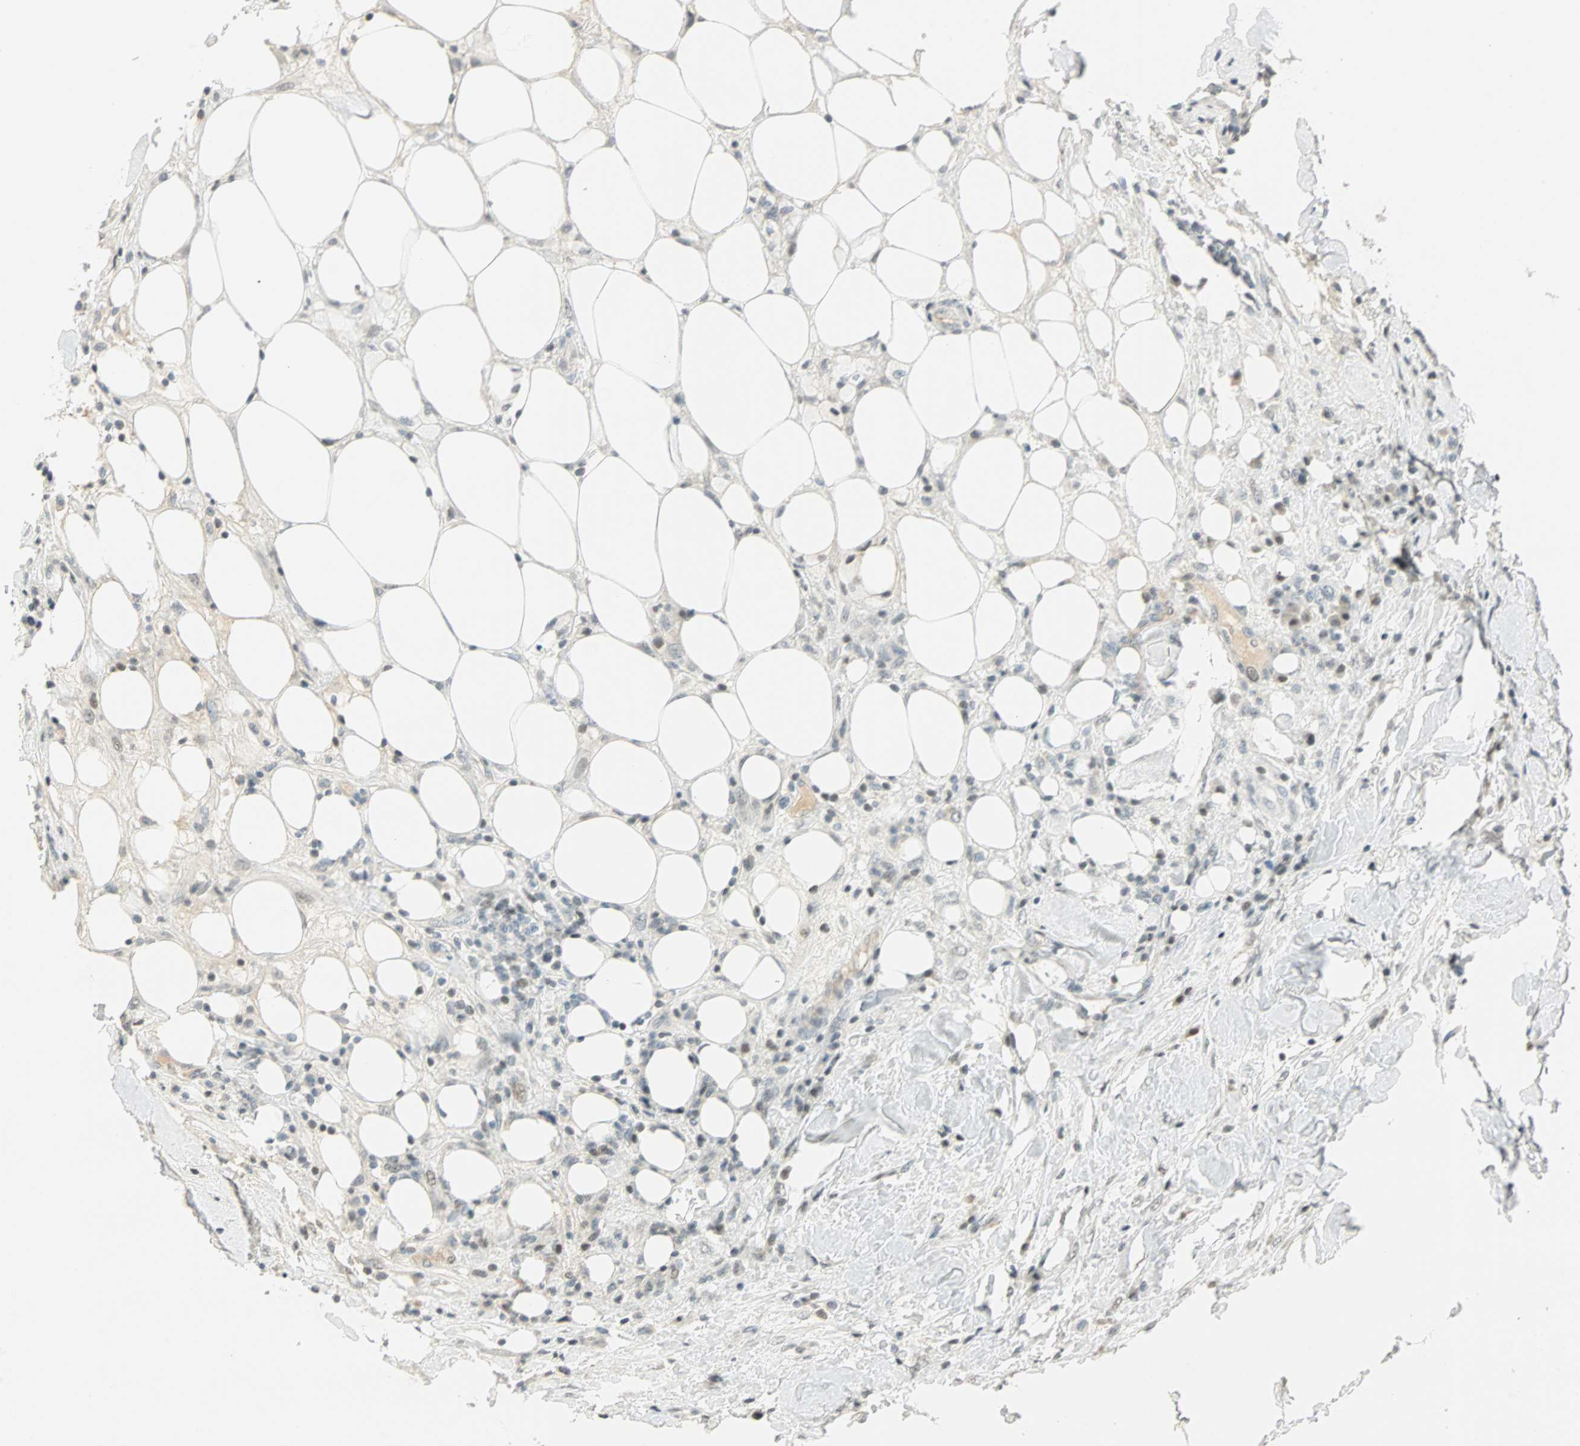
{"staining": {"intensity": "weak", "quantity": "<25%", "location": "nuclear"}, "tissue": "breast cancer", "cell_type": "Tumor cells", "image_type": "cancer", "snomed": [{"axis": "morphology", "description": "Duct carcinoma"}, {"axis": "topography", "description": "Breast"}], "caption": "Immunohistochemical staining of human breast cancer reveals no significant positivity in tumor cells. The staining was performed using DAB (3,3'-diaminobenzidine) to visualize the protein expression in brown, while the nuclei were stained in blue with hematoxylin (Magnification: 20x).", "gene": "SMAD3", "patient": {"sex": "female", "age": 37}}